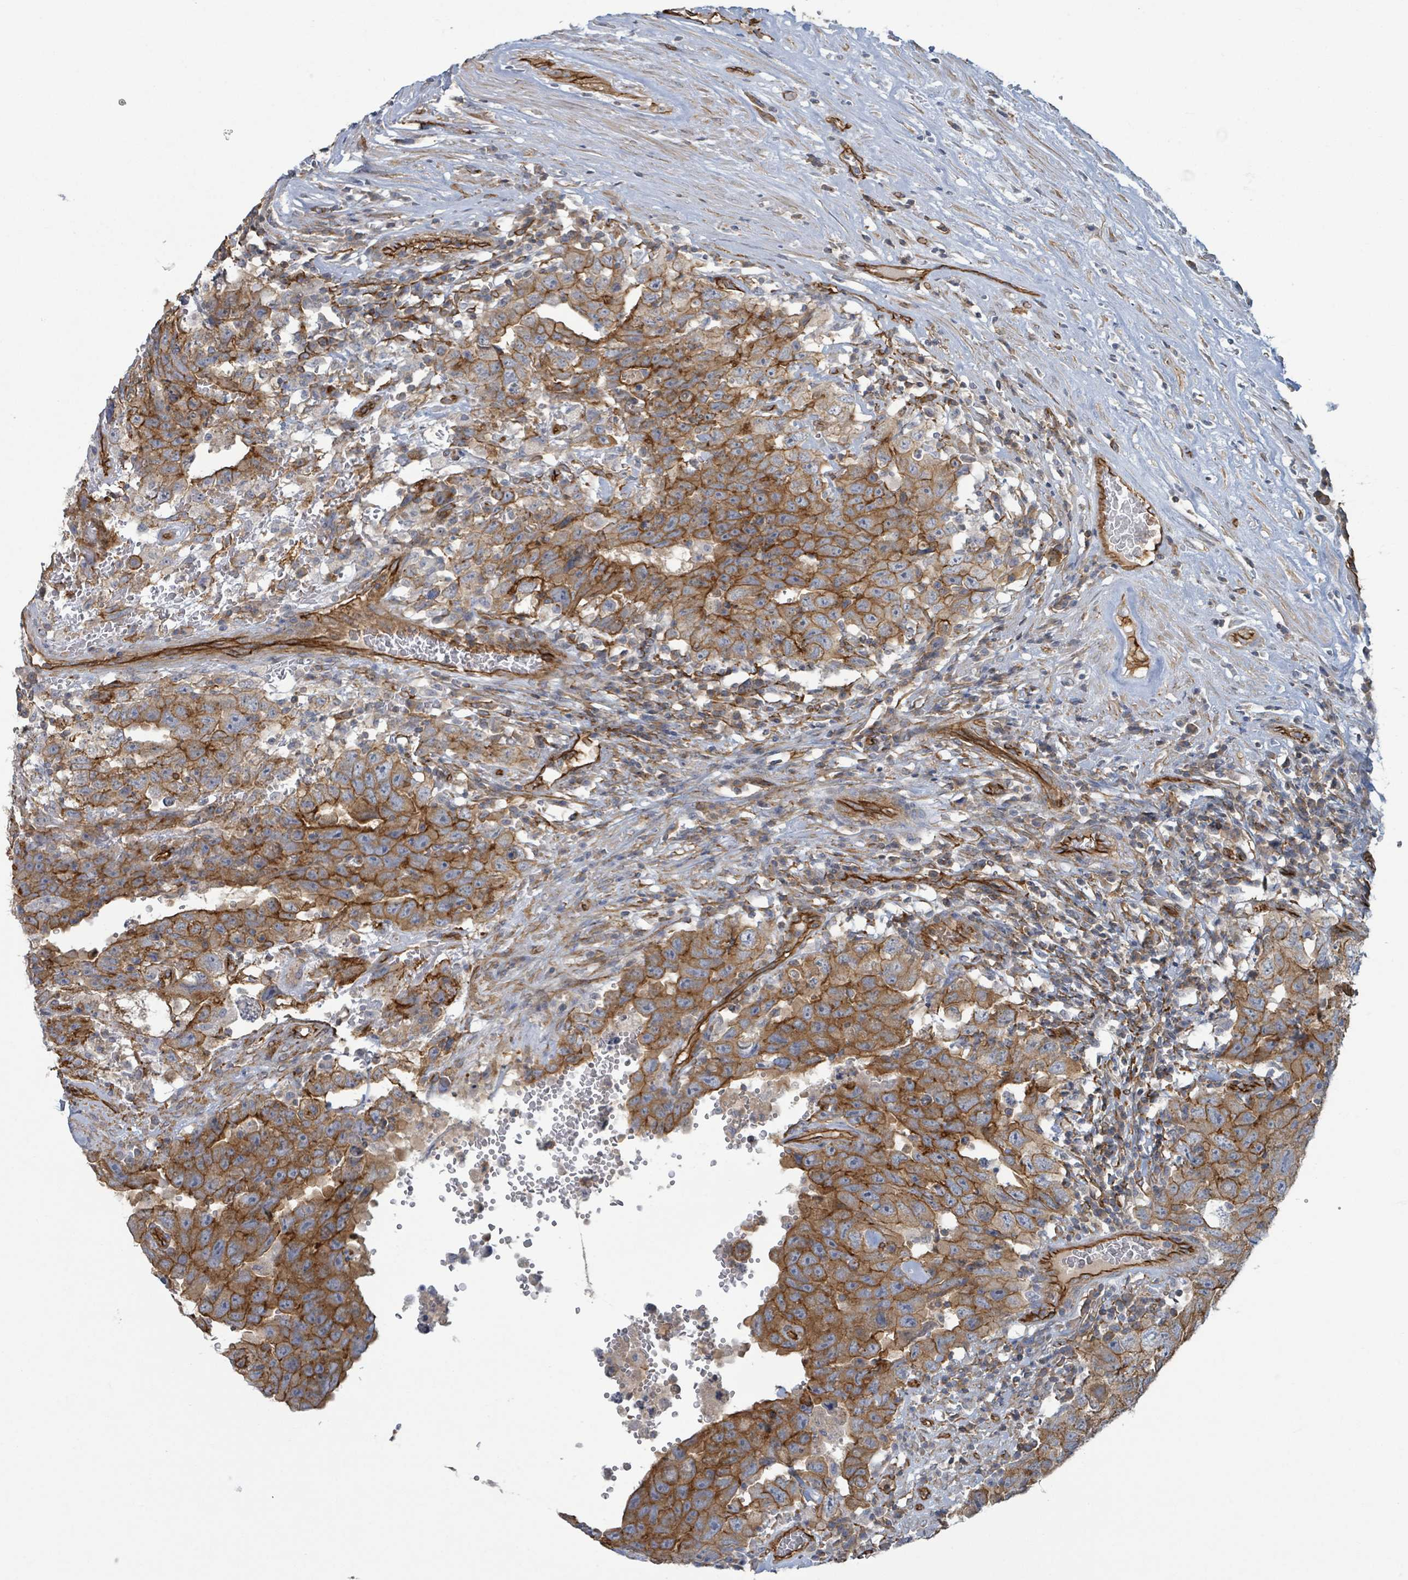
{"staining": {"intensity": "moderate", "quantity": ">75%", "location": "cytoplasmic/membranous"}, "tissue": "testis cancer", "cell_type": "Tumor cells", "image_type": "cancer", "snomed": [{"axis": "morphology", "description": "Carcinoma, Embryonal, NOS"}, {"axis": "topography", "description": "Testis"}], "caption": "Immunohistochemical staining of testis cancer exhibits medium levels of moderate cytoplasmic/membranous positivity in about >75% of tumor cells. (DAB IHC, brown staining for protein, blue staining for nuclei).", "gene": "LDOC1", "patient": {"sex": "male", "age": 26}}